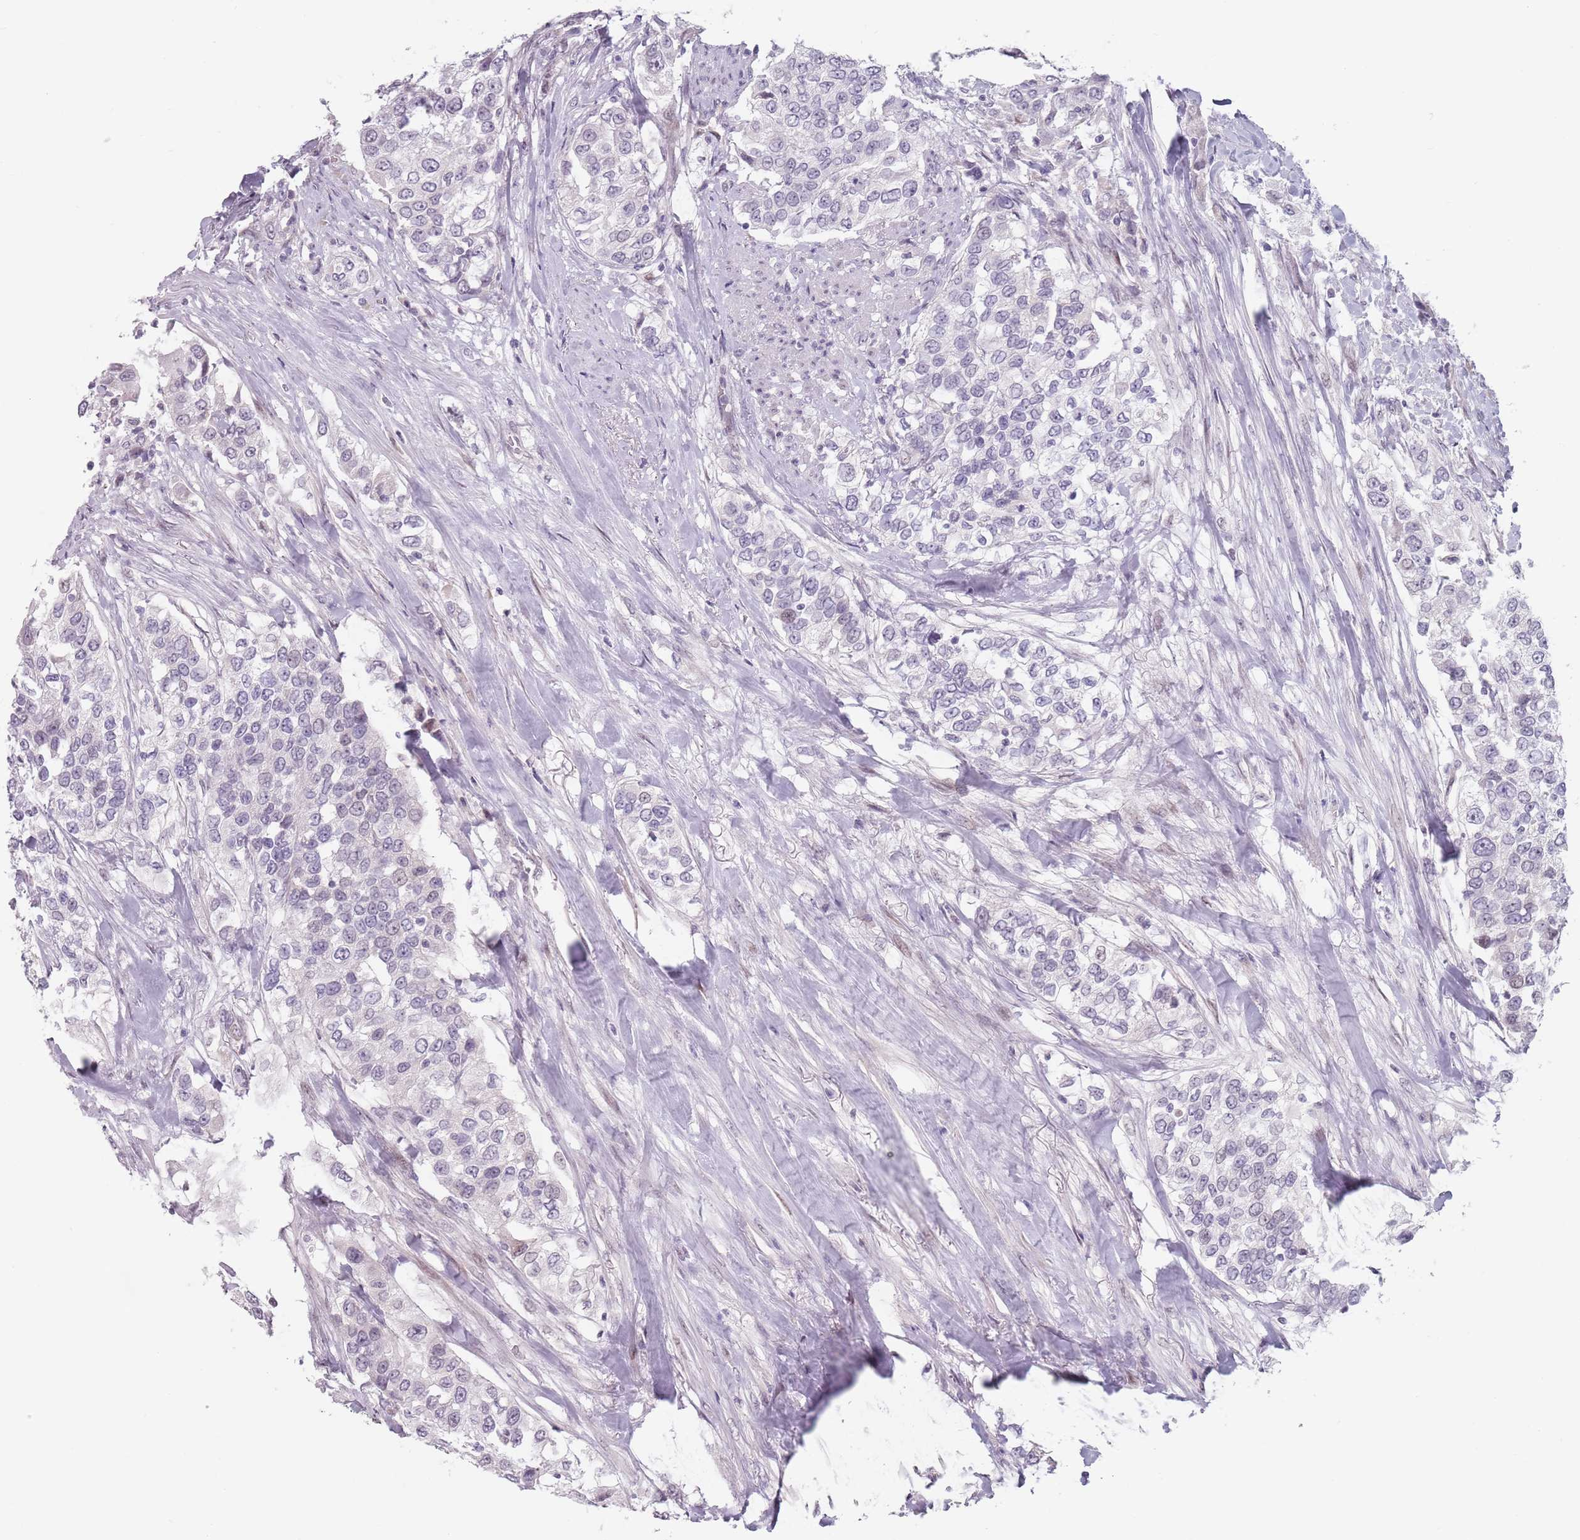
{"staining": {"intensity": "negative", "quantity": "none", "location": "none"}, "tissue": "urothelial cancer", "cell_type": "Tumor cells", "image_type": "cancer", "snomed": [{"axis": "morphology", "description": "Urothelial carcinoma, High grade"}, {"axis": "topography", "description": "Urinary bladder"}], "caption": "Human urothelial cancer stained for a protein using immunohistochemistry (IHC) displays no expression in tumor cells.", "gene": "PTCHD1", "patient": {"sex": "female", "age": 80}}